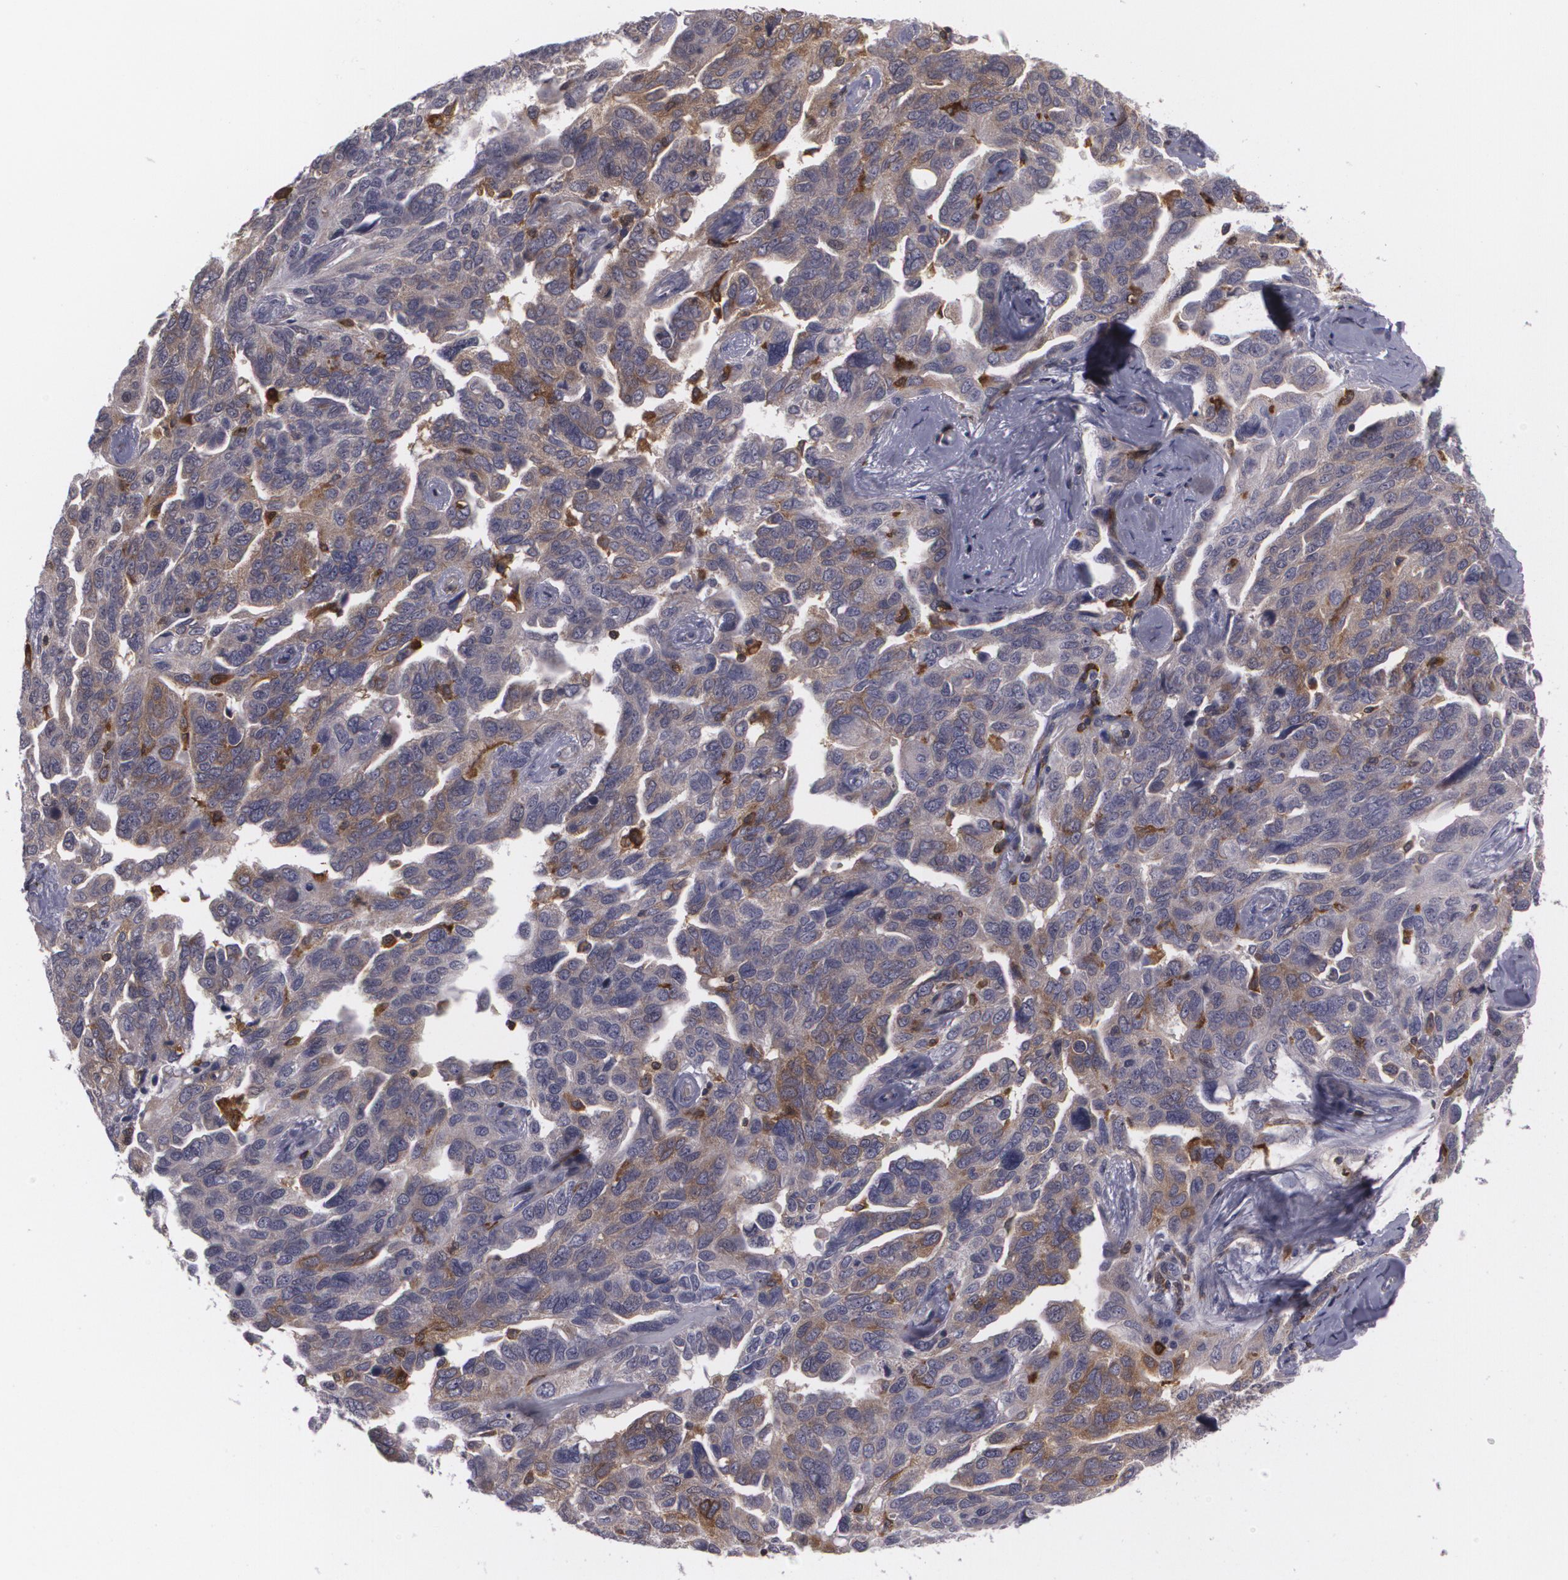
{"staining": {"intensity": "weak", "quantity": "25%-75%", "location": "cytoplasmic/membranous"}, "tissue": "ovarian cancer", "cell_type": "Tumor cells", "image_type": "cancer", "snomed": [{"axis": "morphology", "description": "Cystadenocarcinoma, serous, NOS"}, {"axis": "topography", "description": "Ovary"}], "caption": "Human serous cystadenocarcinoma (ovarian) stained with a protein marker displays weak staining in tumor cells.", "gene": "BIN1", "patient": {"sex": "female", "age": 64}}